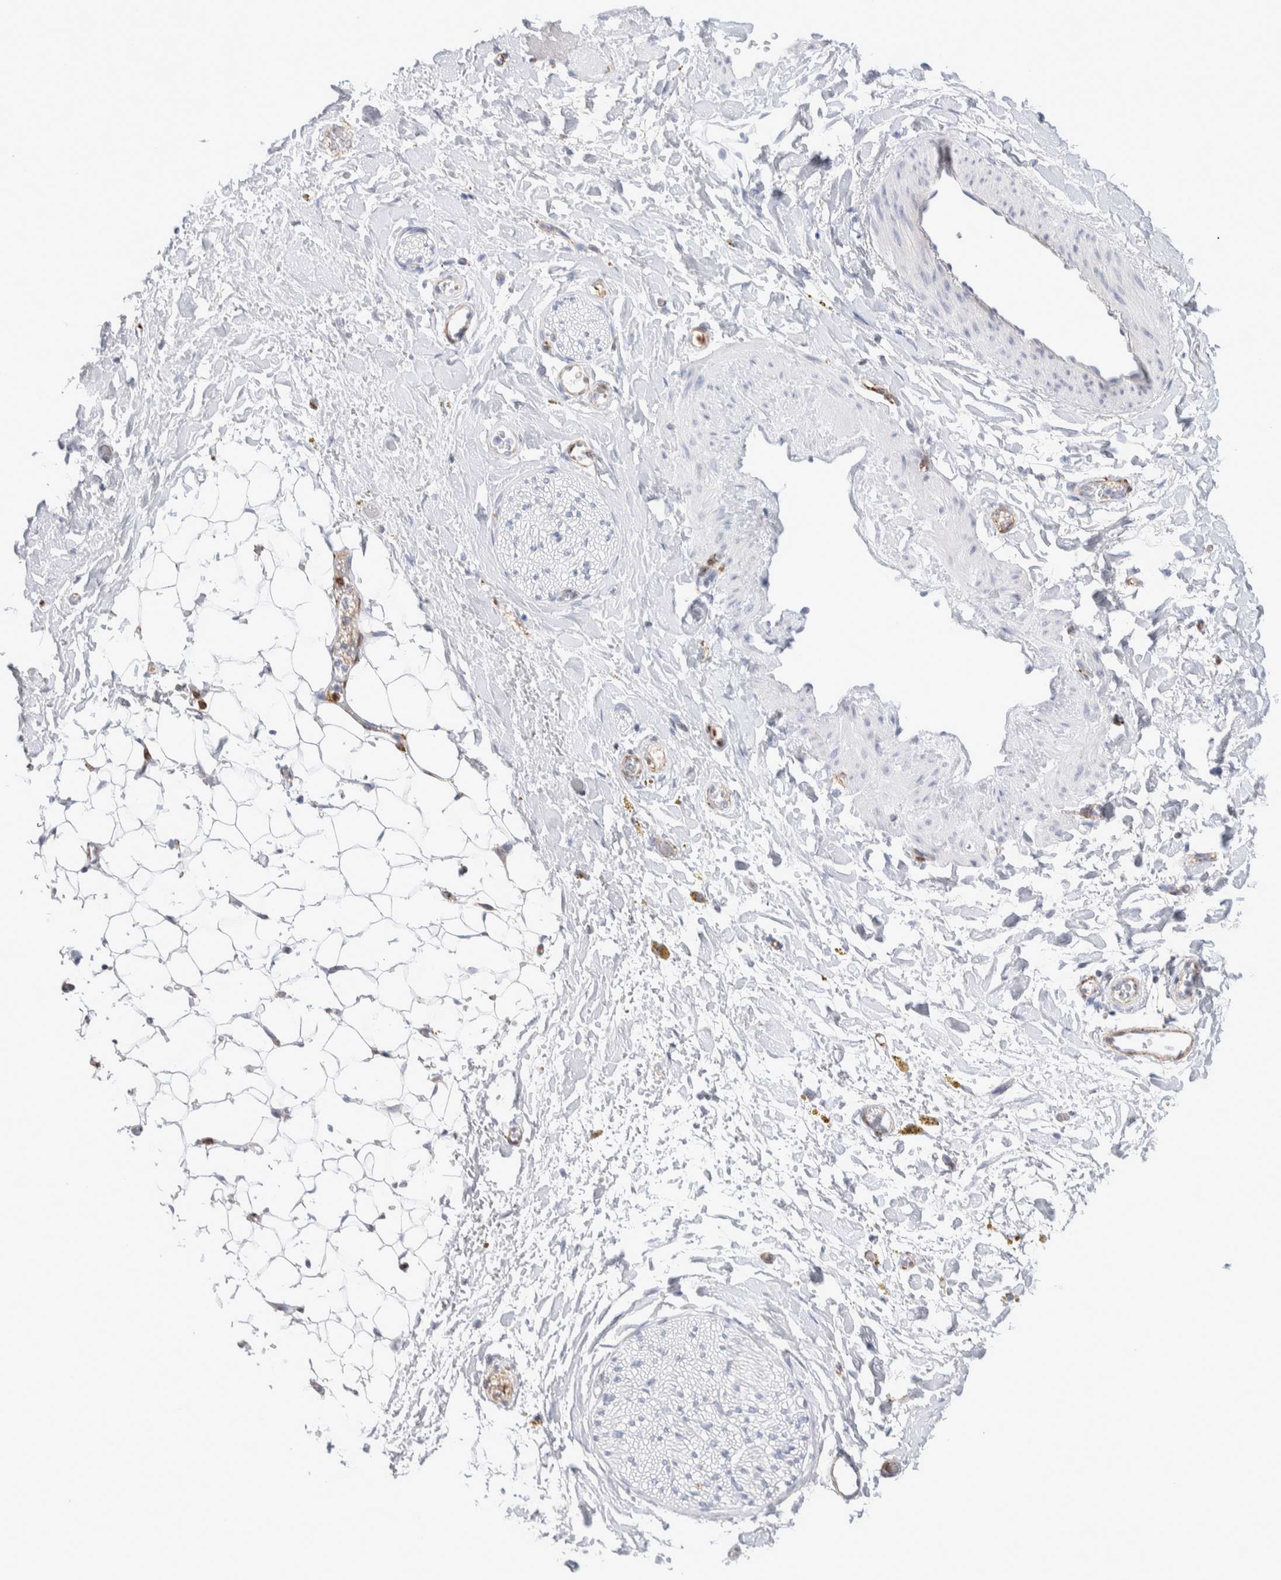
{"staining": {"intensity": "negative", "quantity": "none", "location": "none"}, "tissue": "adipose tissue", "cell_type": "Adipocytes", "image_type": "normal", "snomed": [{"axis": "morphology", "description": "Normal tissue, NOS"}, {"axis": "topography", "description": "Kidney"}, {"axis": "topography", "description": "Peripheral nerve tissue"}], "caption": "Micrograph shows no protein expression in adipocytes of benign adipose tissue. (IHC, brightfield microscopy, high magnification).", "gene": "SEPTIN4", "patient": {"sex": "male", "age": 7}}